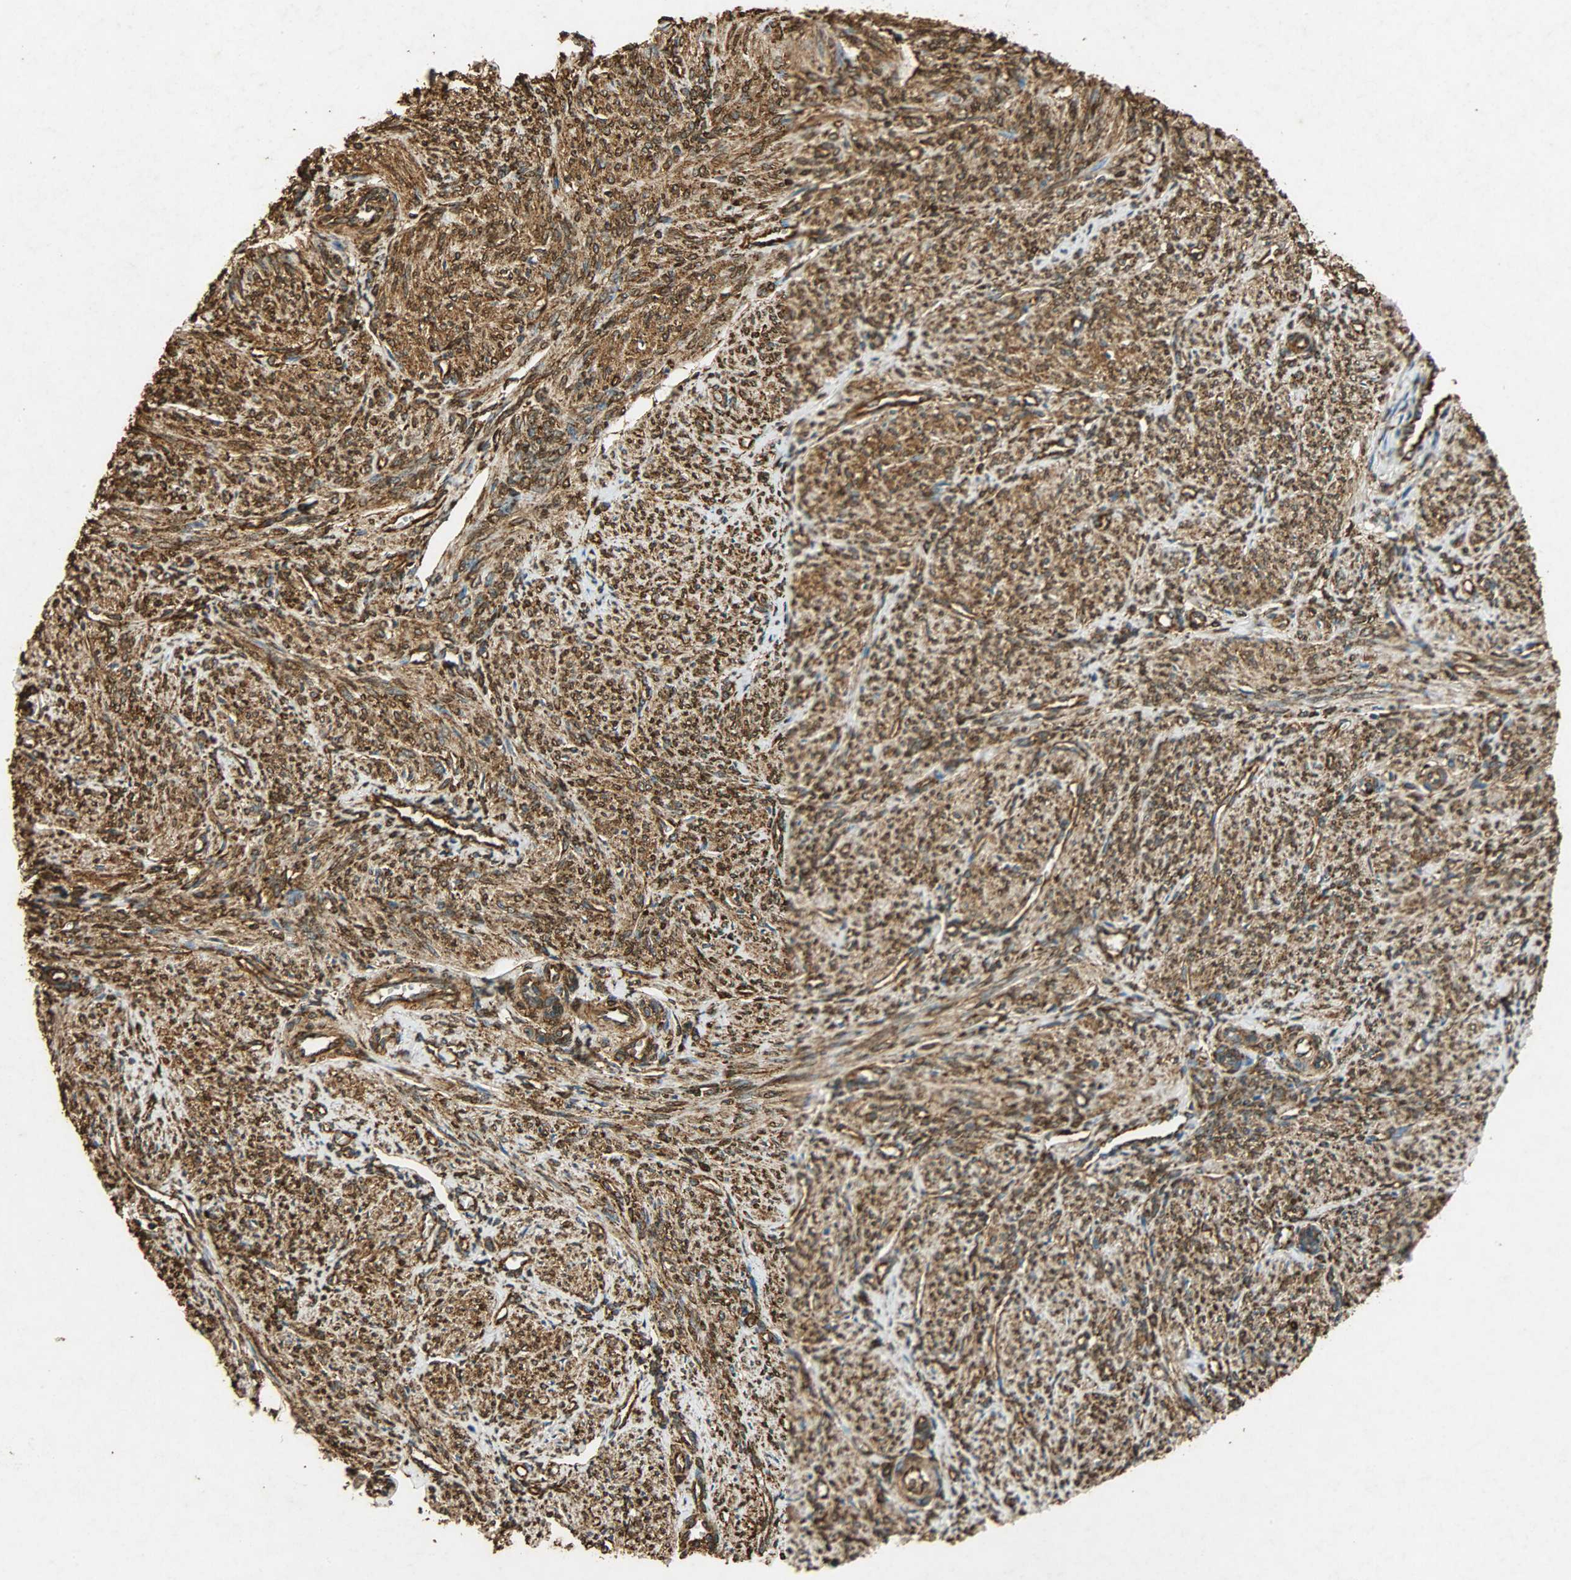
{"staining": {"intensity": "strong", "quantity": ">75%", "location": "cytoplasmic/membranous"}, "tissue": "smooth muscle", "cell_type": "Smooth muscle cells", "image_type": "normal", "snomed": [{"axis": "morphology", "description": "Normal tissue, NOS"}, {"axis": "topography", "description": "Smooth muscle"}], "caption": "Immunohistochemical staining of unremarkable human smooth muscle reveals high levels of strong cytoplasmic/membranous positivity in approximately >75% of smooth muscle cells.", "gene": "HSP90B1", "patient": {"sex": "female", "age": 65}}